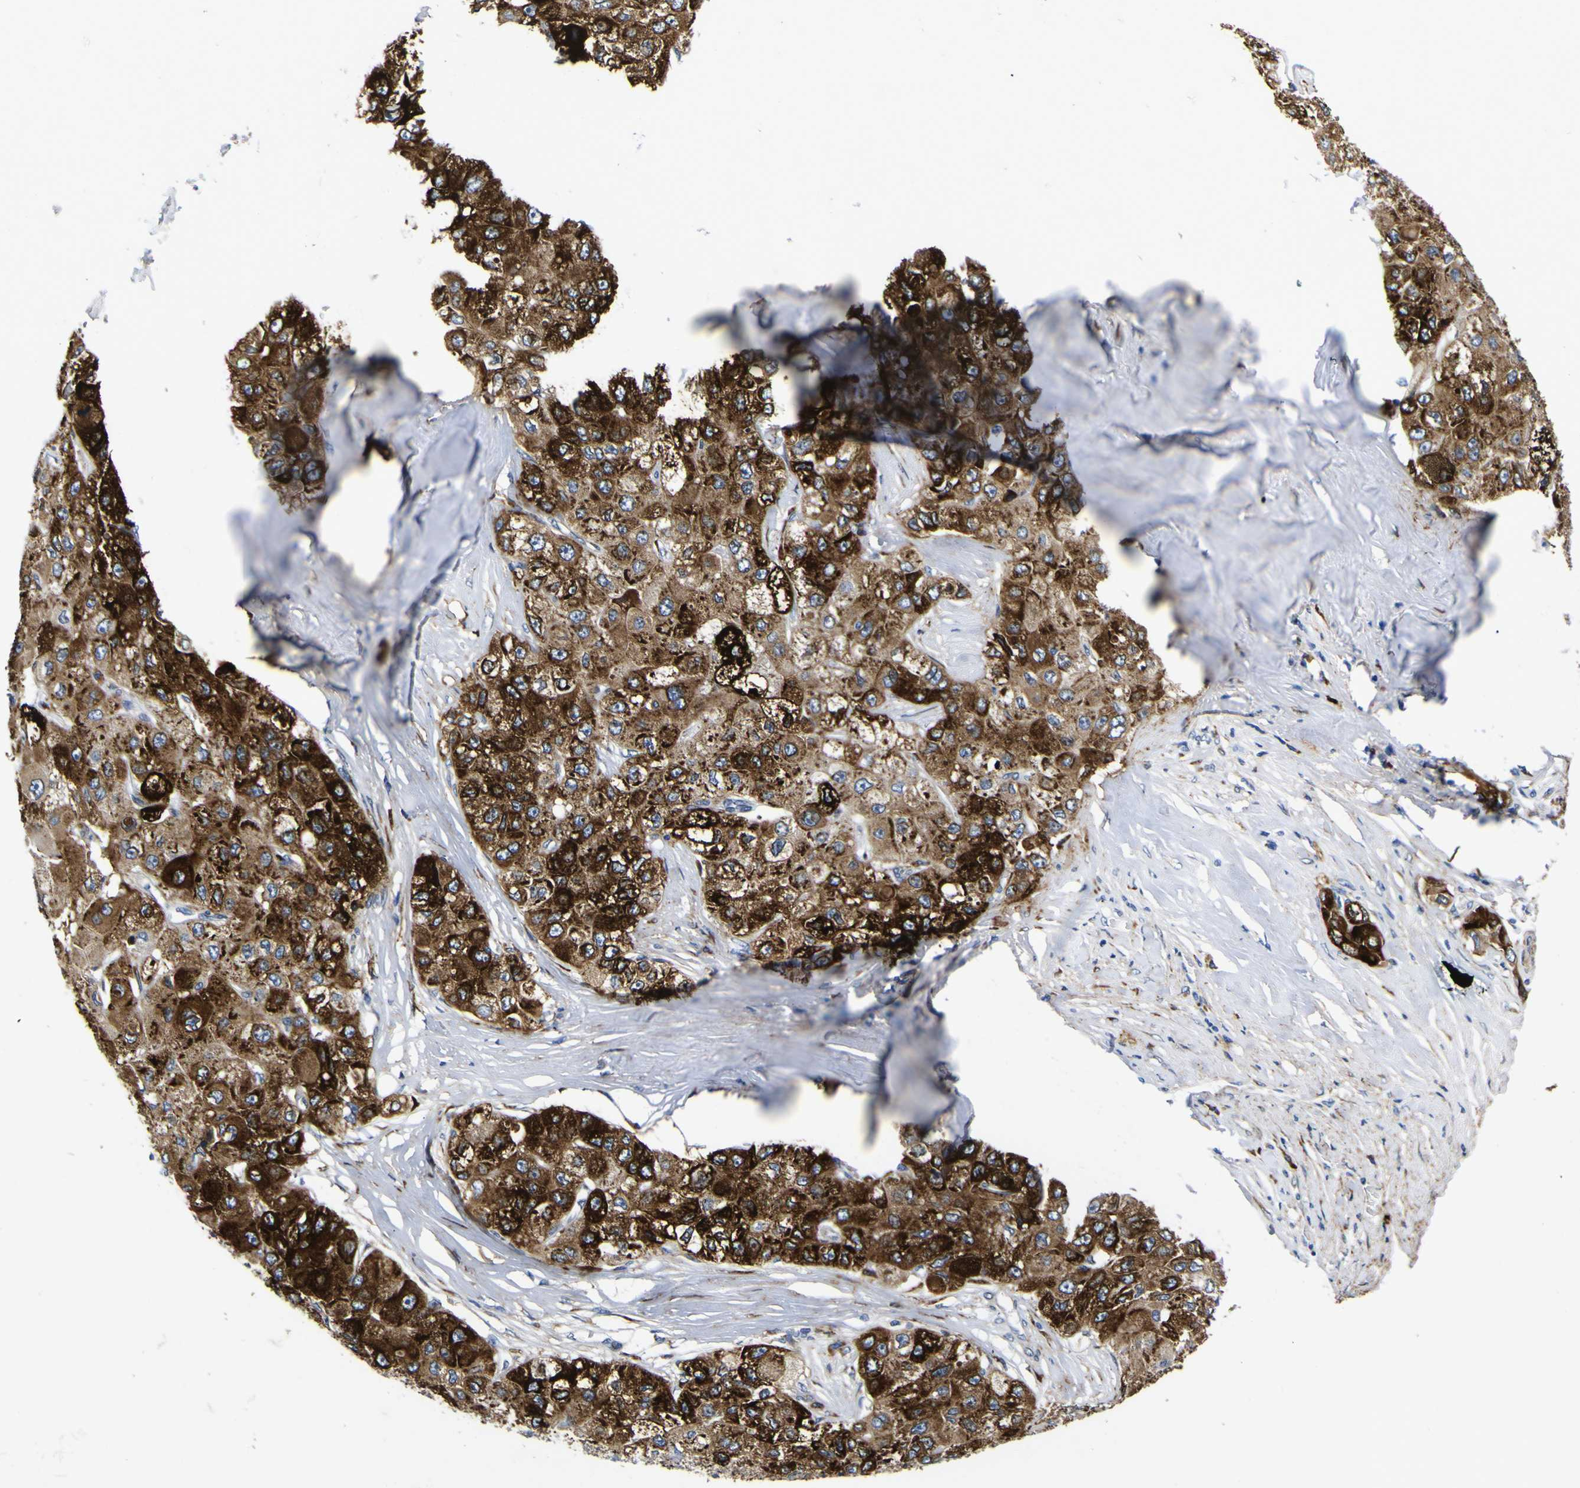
{"staining": {"intensity": "strong", "quantity": ">75%", "location": "cytoplasmic/membranous"}, "tissue": "liver cancer", "cell_type": "Tumor cells", "image_type": "cancer", "snomed": [{"axis": "morphology", "description": "Carcinoma, Hepatocellular, NOS"}, {"axis": "topography", "description": "Liver"}], "caption": "Liver cancer stained with a brown dye demonstrates strong cytoplasmic/membranous positive staining in about >75% of tumor cells.", "gene": "SCD", "patient": {"sex": "male", "age": 80}}